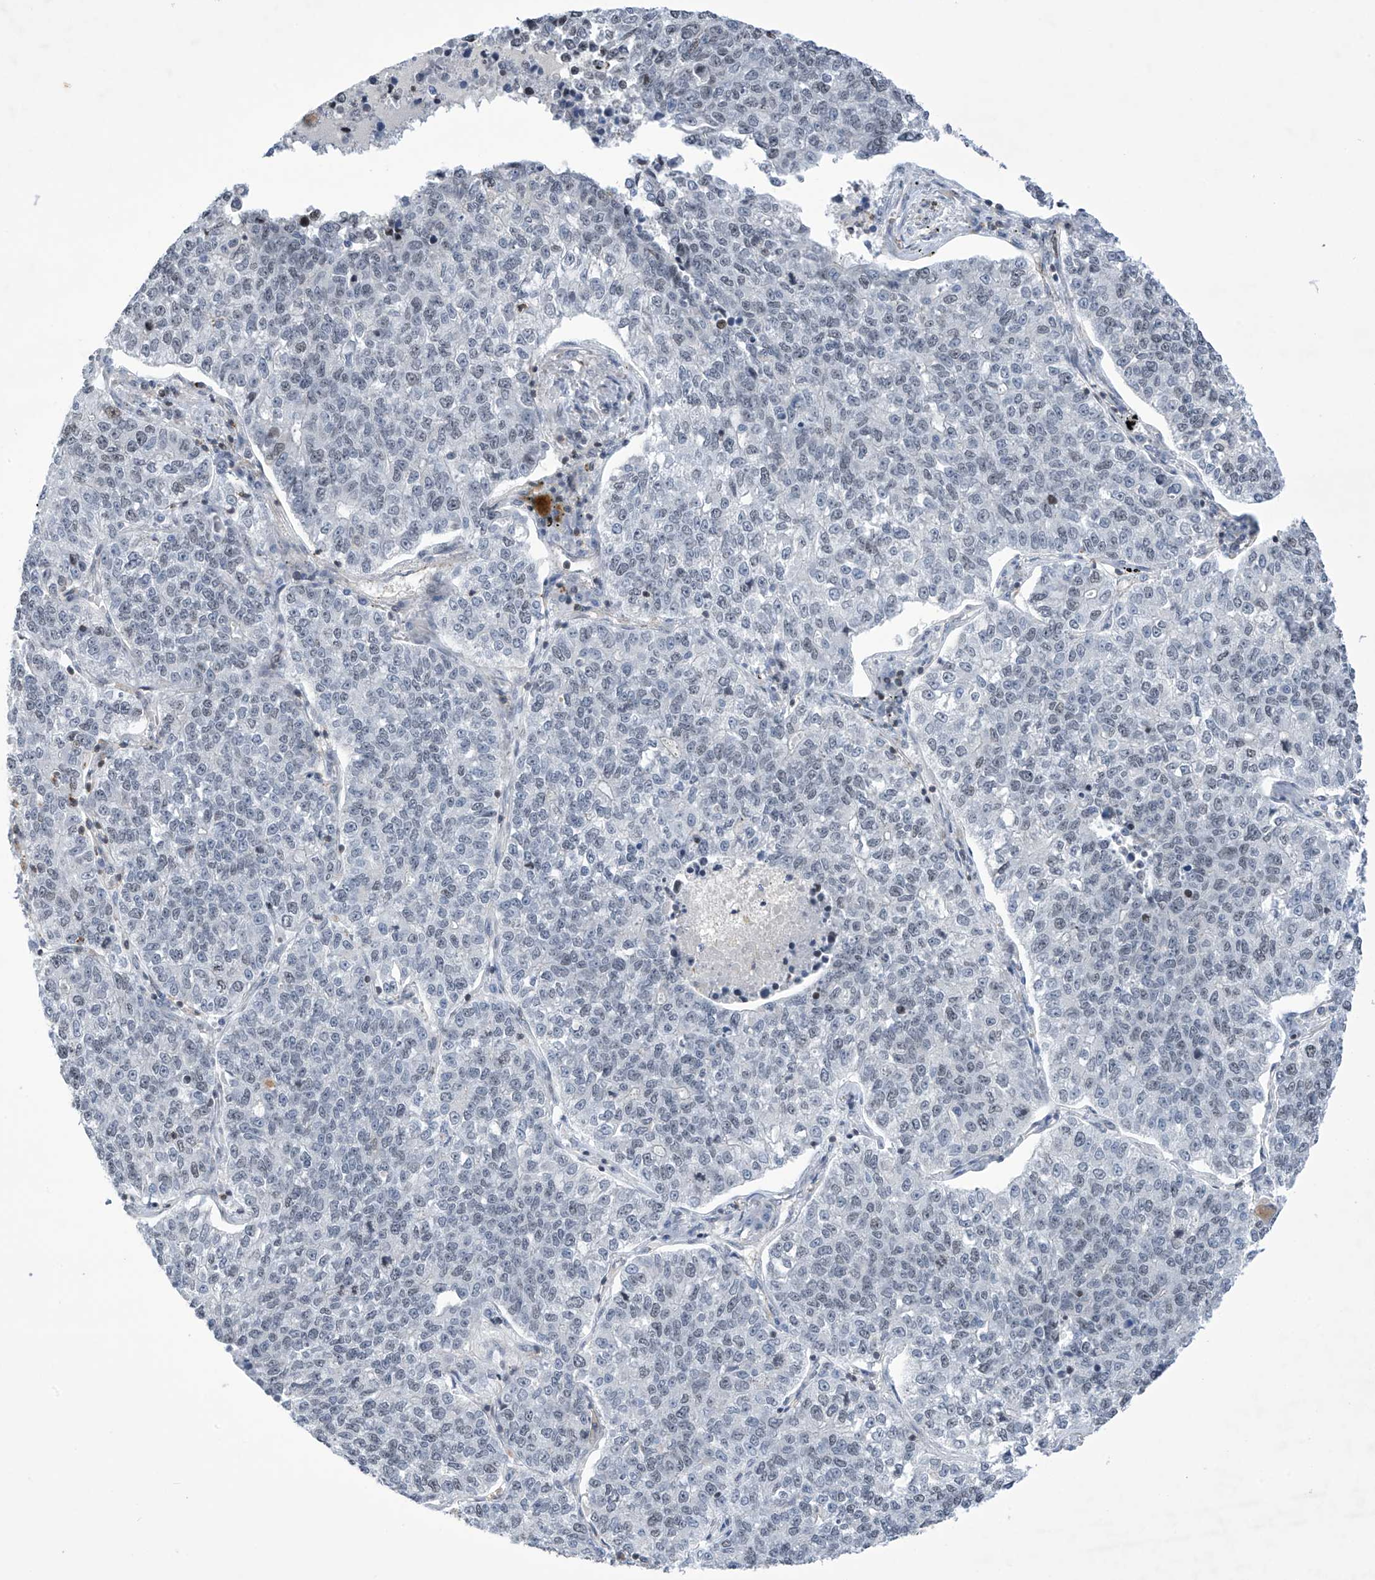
{"staining": {"intensity": "negative", "quantity": "none", "location": "none"}, "tissue": "lung cancer", "cell_type": "Tumor cells", "image_type": "cancer", "snomed": [{"axis": "morphology", "description": "Adenocarcinoma, NOS"}, {"axis": "topography", "description": "Lung"}], "caption": "Tumor cells show no significant staining in lung adenocarcinoma.", "gene": "MSL3", "patient": {"sex": "male", "age": 49}}